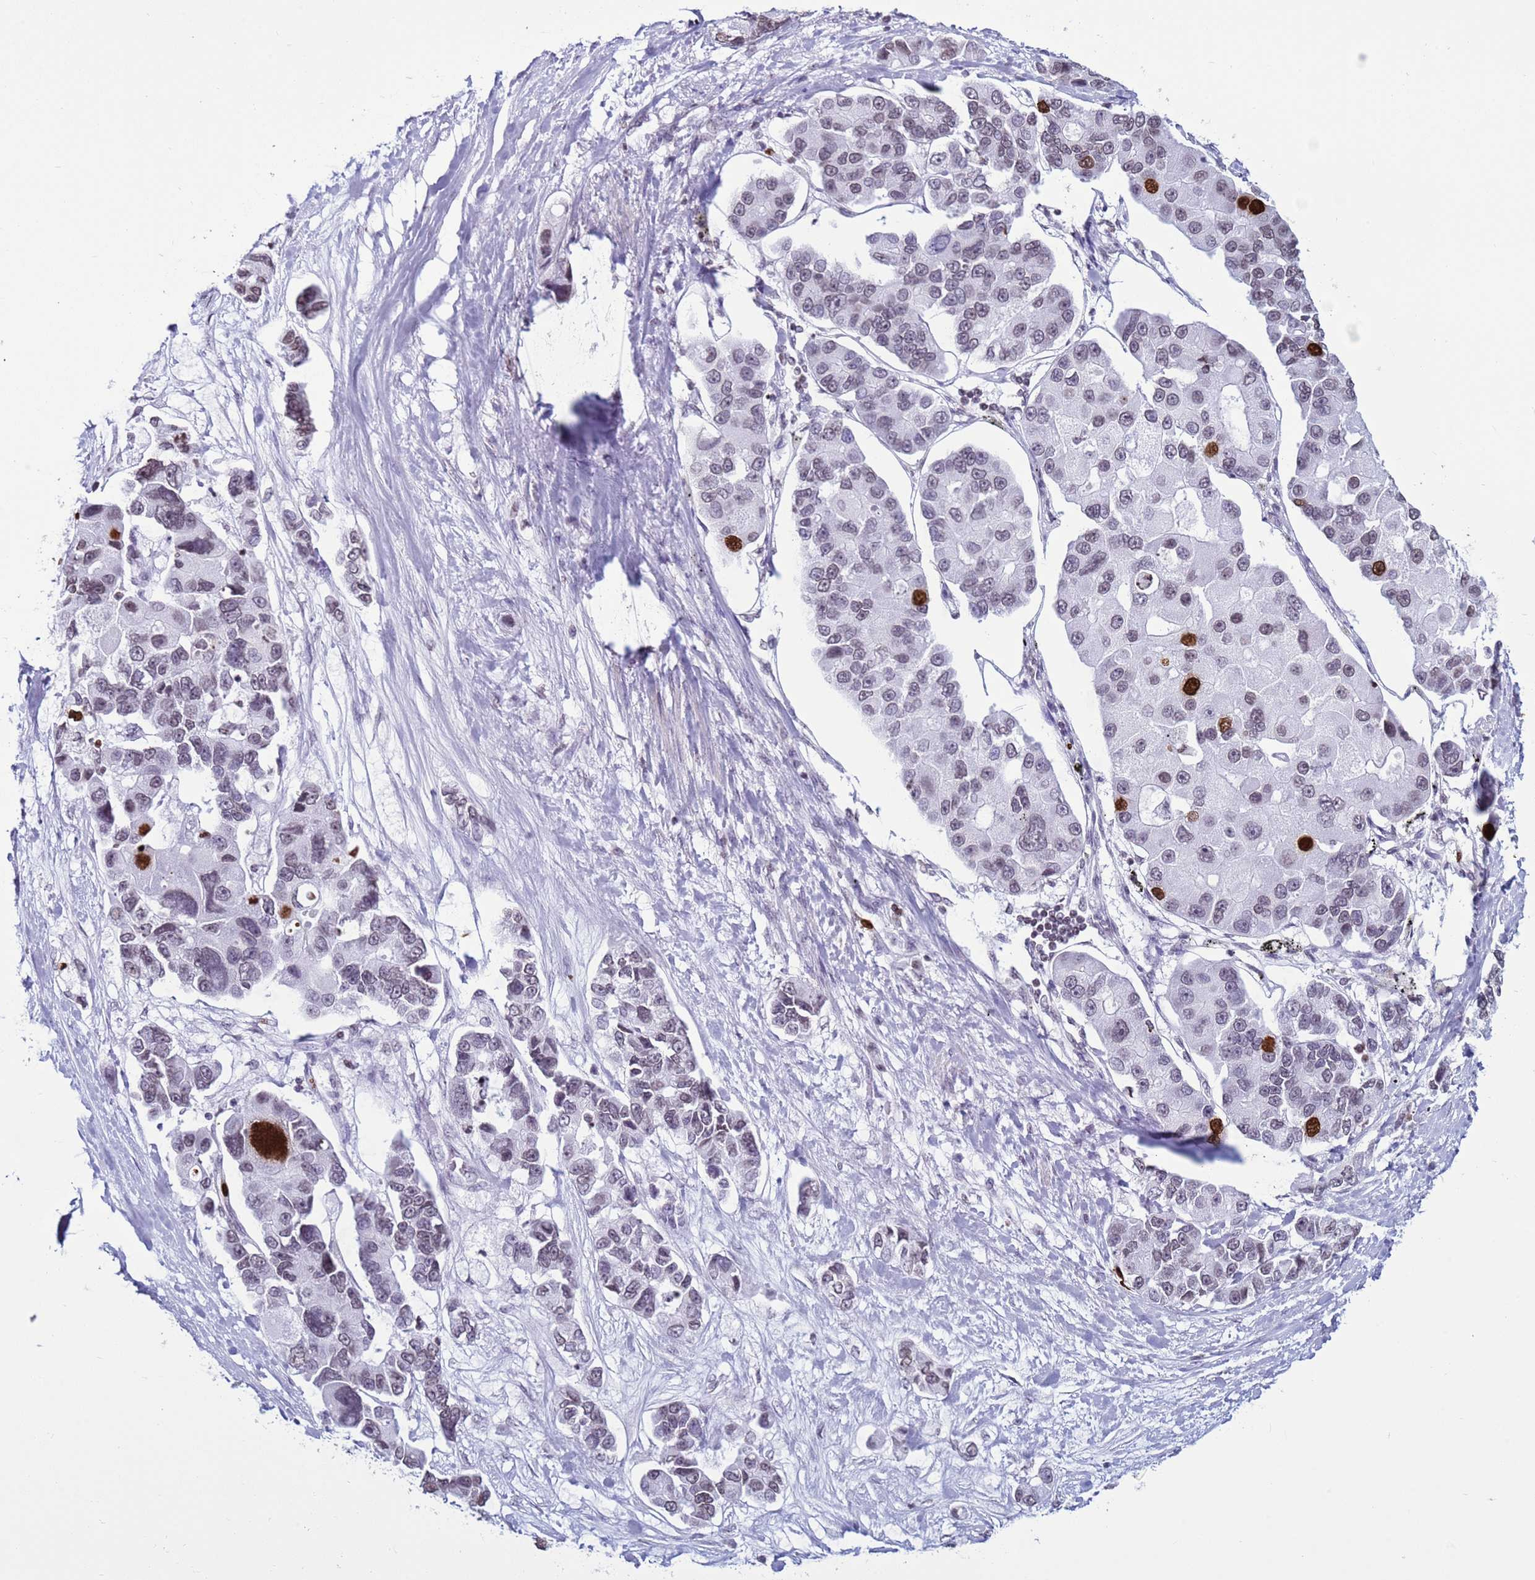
{"staining": {"intensity": "strong", "quantity": "<25%", "location": "nuclear"}, "tissue": "lung cancer", "cell_type": "Tumor cells", "image_type": "cancer", "snomed": [{"axis": "morphology", "description": "Adenocarcinoma, NOS"}, {"axis": "topography", "description": "Lung"}], "caption": "An IHC micrograph of tumor tissue is shown. Protein staining in brown highlights strong nuclear positivity in adenocarcinoma (lung) within tumor cells.", "gene": "H4C8", "patient": {"sex": "female", "age": 54}}